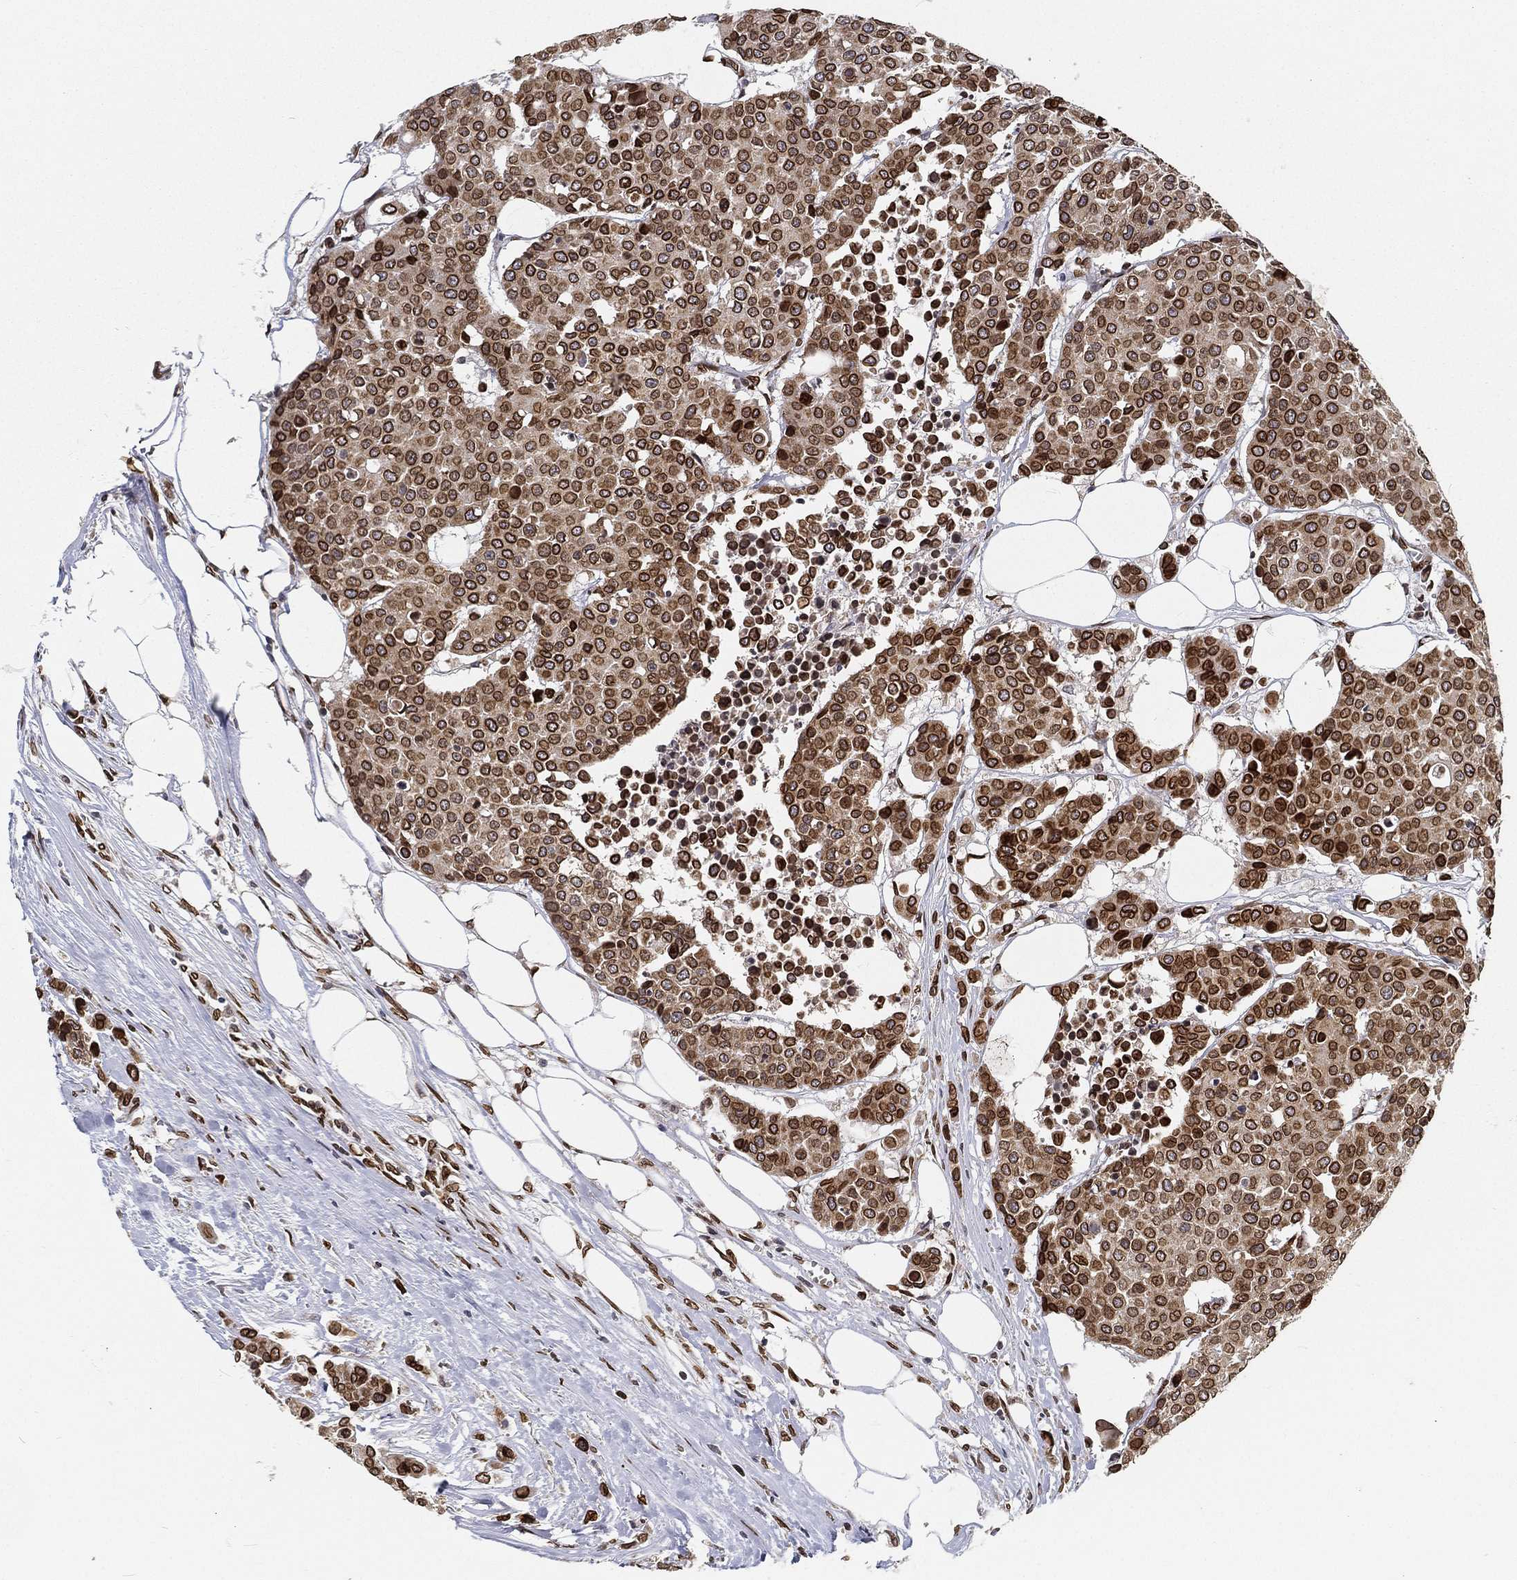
{"staining": {"intensity": "strong", "quantity": ">75%", "location": "cytoplasmic/membranous,nuclear"}, "tissue": "carcinoid", "cell_type": "Tumor cells", "image_type": "cancer", "snomed": [{"axis": "morphology", "description": "Carcinoid, malignant, NOS"}, {"axis": "topography", "description": "Colon"}], "caption": "Human malignant carcinoid stained with a brown dye displays strong cytoplasmic/membranous and nuclear positive positivity in about >75% of tumor cells.", "gene": "PALB2", "patient": {"sex": "male", "age": 81}}